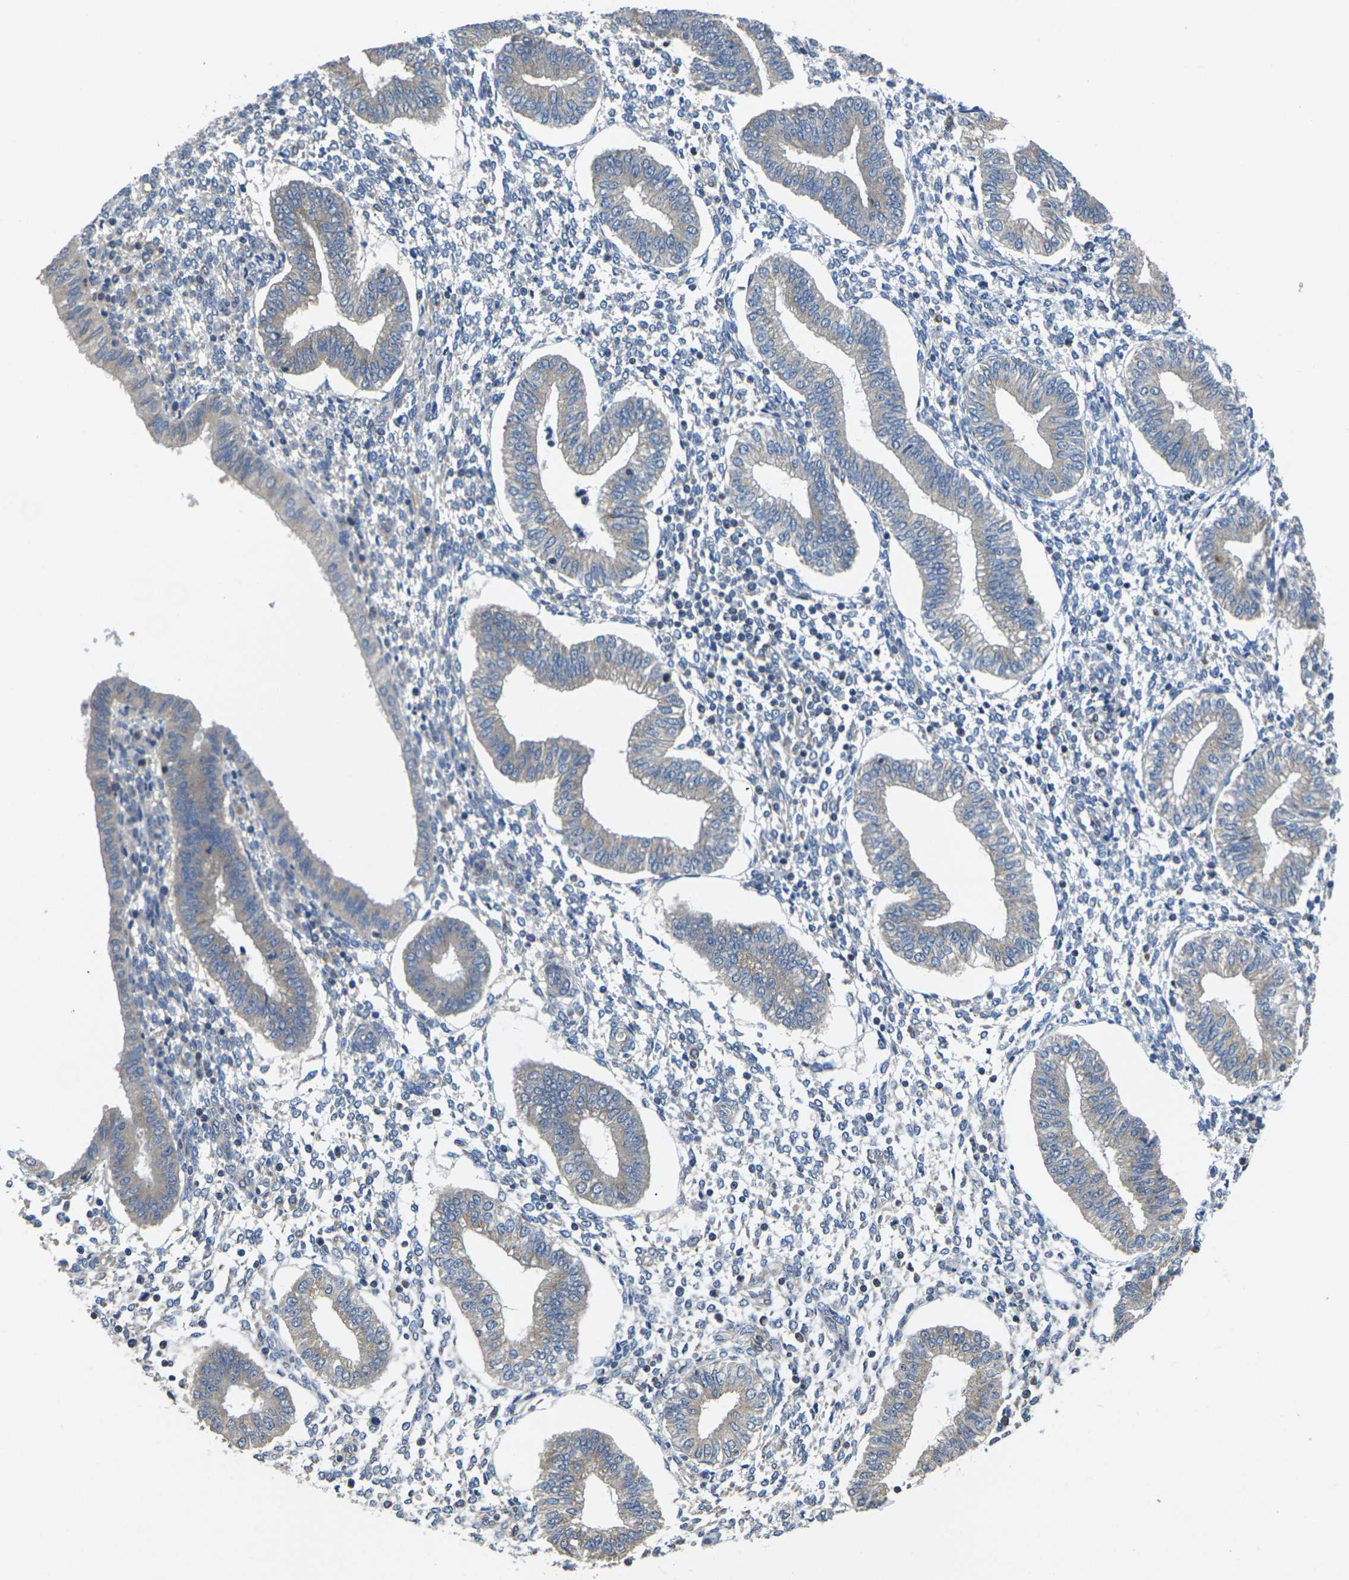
{"staining": {"intensity": "negative", "quantity": "none", "location": "none"}, "tissue": "endometrium", "cell_type": "Cells in endometrial stroma", "image_type": "normal", "snomed": [{"axis": "morphology", "description": "Normal tissue, NOS"}, {"axis": "topography", "description": "Endometrium"}], "caption": "Immunohistochemistry image of unremarkable endometrium stained for a protein (brown), which displays no staining in cells in endometrial stroma.", "gene": "TMCC2", "patient": {"sex": "female", "age": 50}}